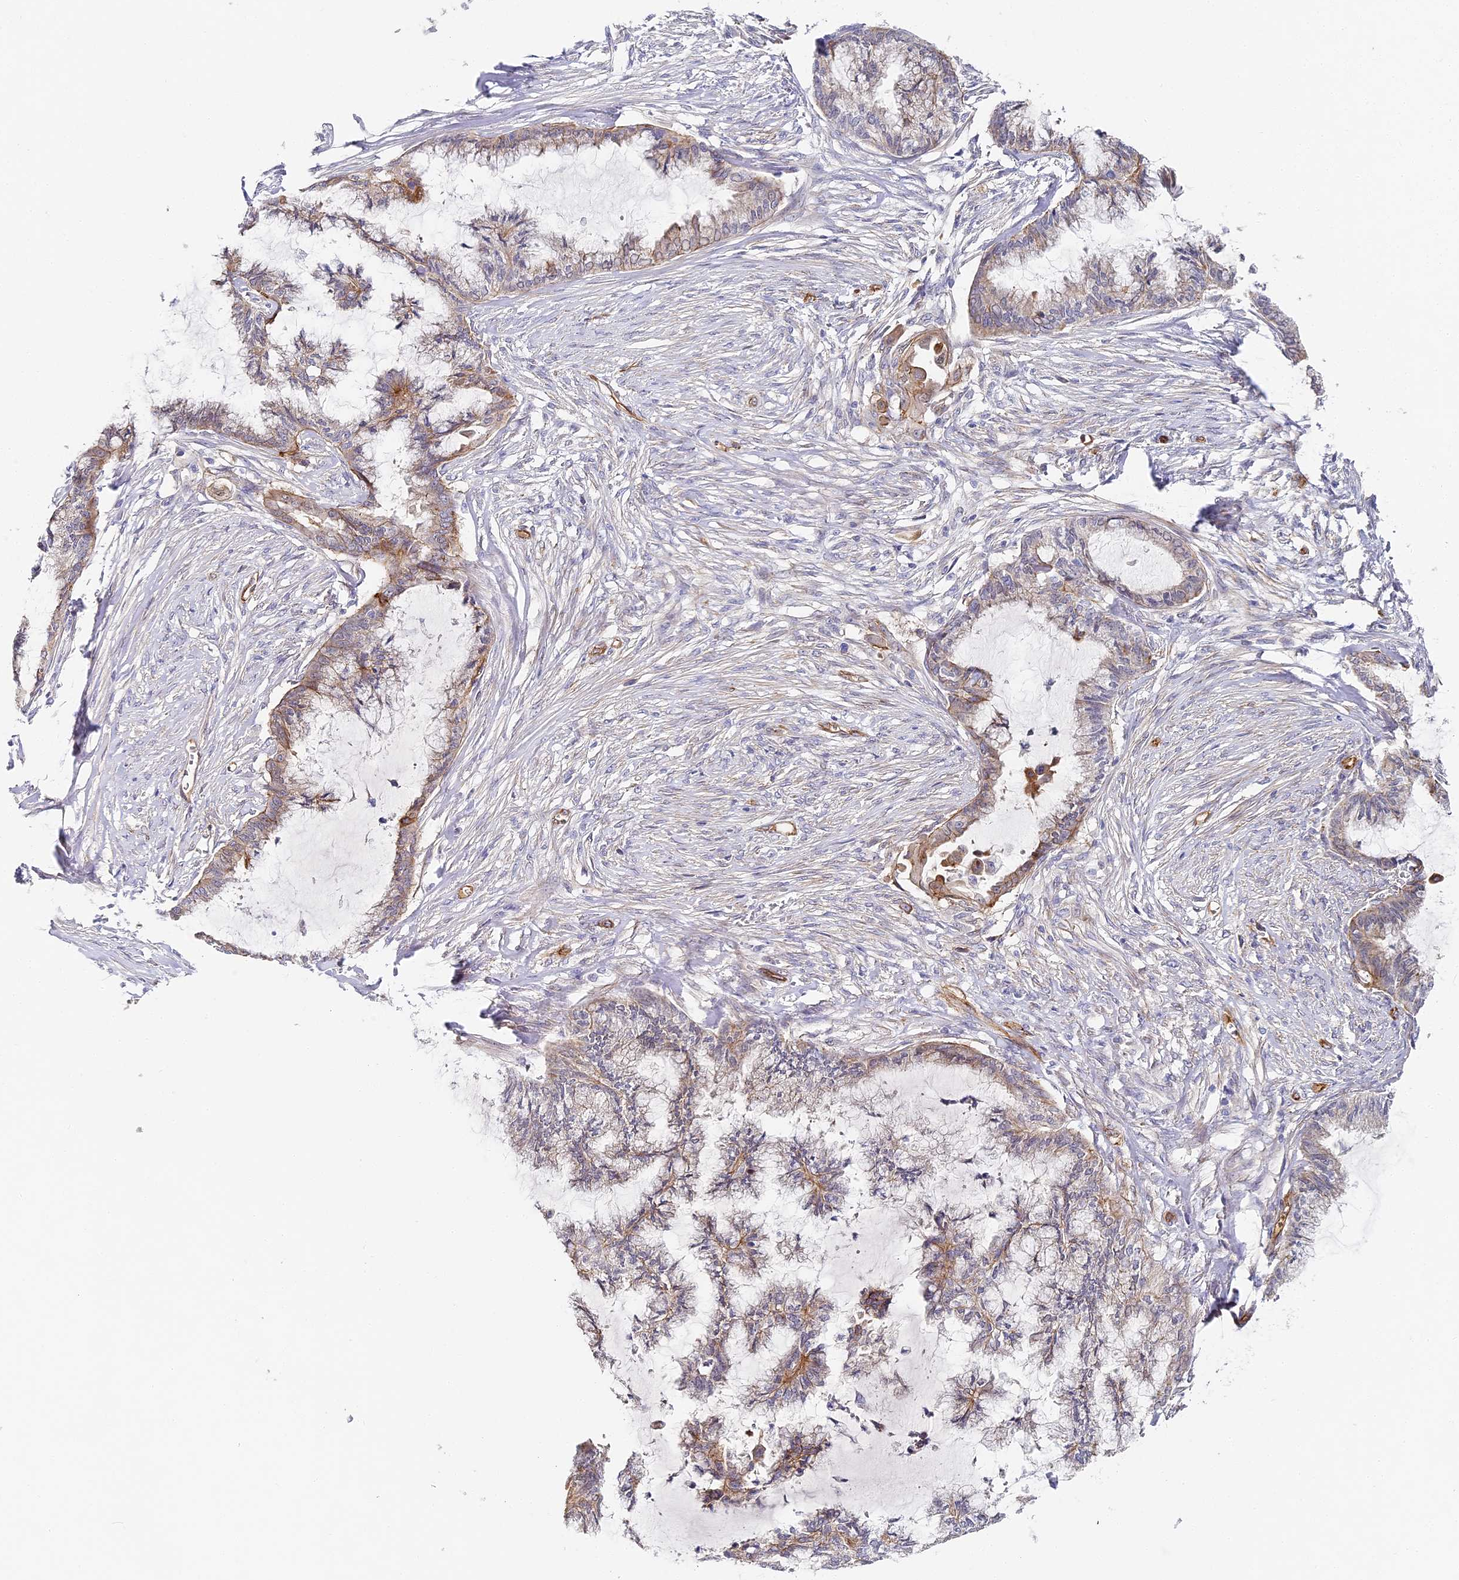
{"staining": {"intensity": "weak", "quantity": "<25%", "location": "cytoplasmic/membranous"}, "tissue": "endometrial cancer", "cell_type": "Tumor cells", "image_type": "cancer", "snomed": [{"axis": "morphology", "description": "Adenocarcinoma, NOS"}, {"axis": "topography", "description": "Endometrium"}], "caption": "High magnification brightfield microscopy of adenocarcinoma (endometrial) stained with DAB (brown) and counterstained with hematoxylin (blue): tumor cells show no significant staining.", "gene": "CCDC30", "patient": {"sex": "female", "age": 86}}